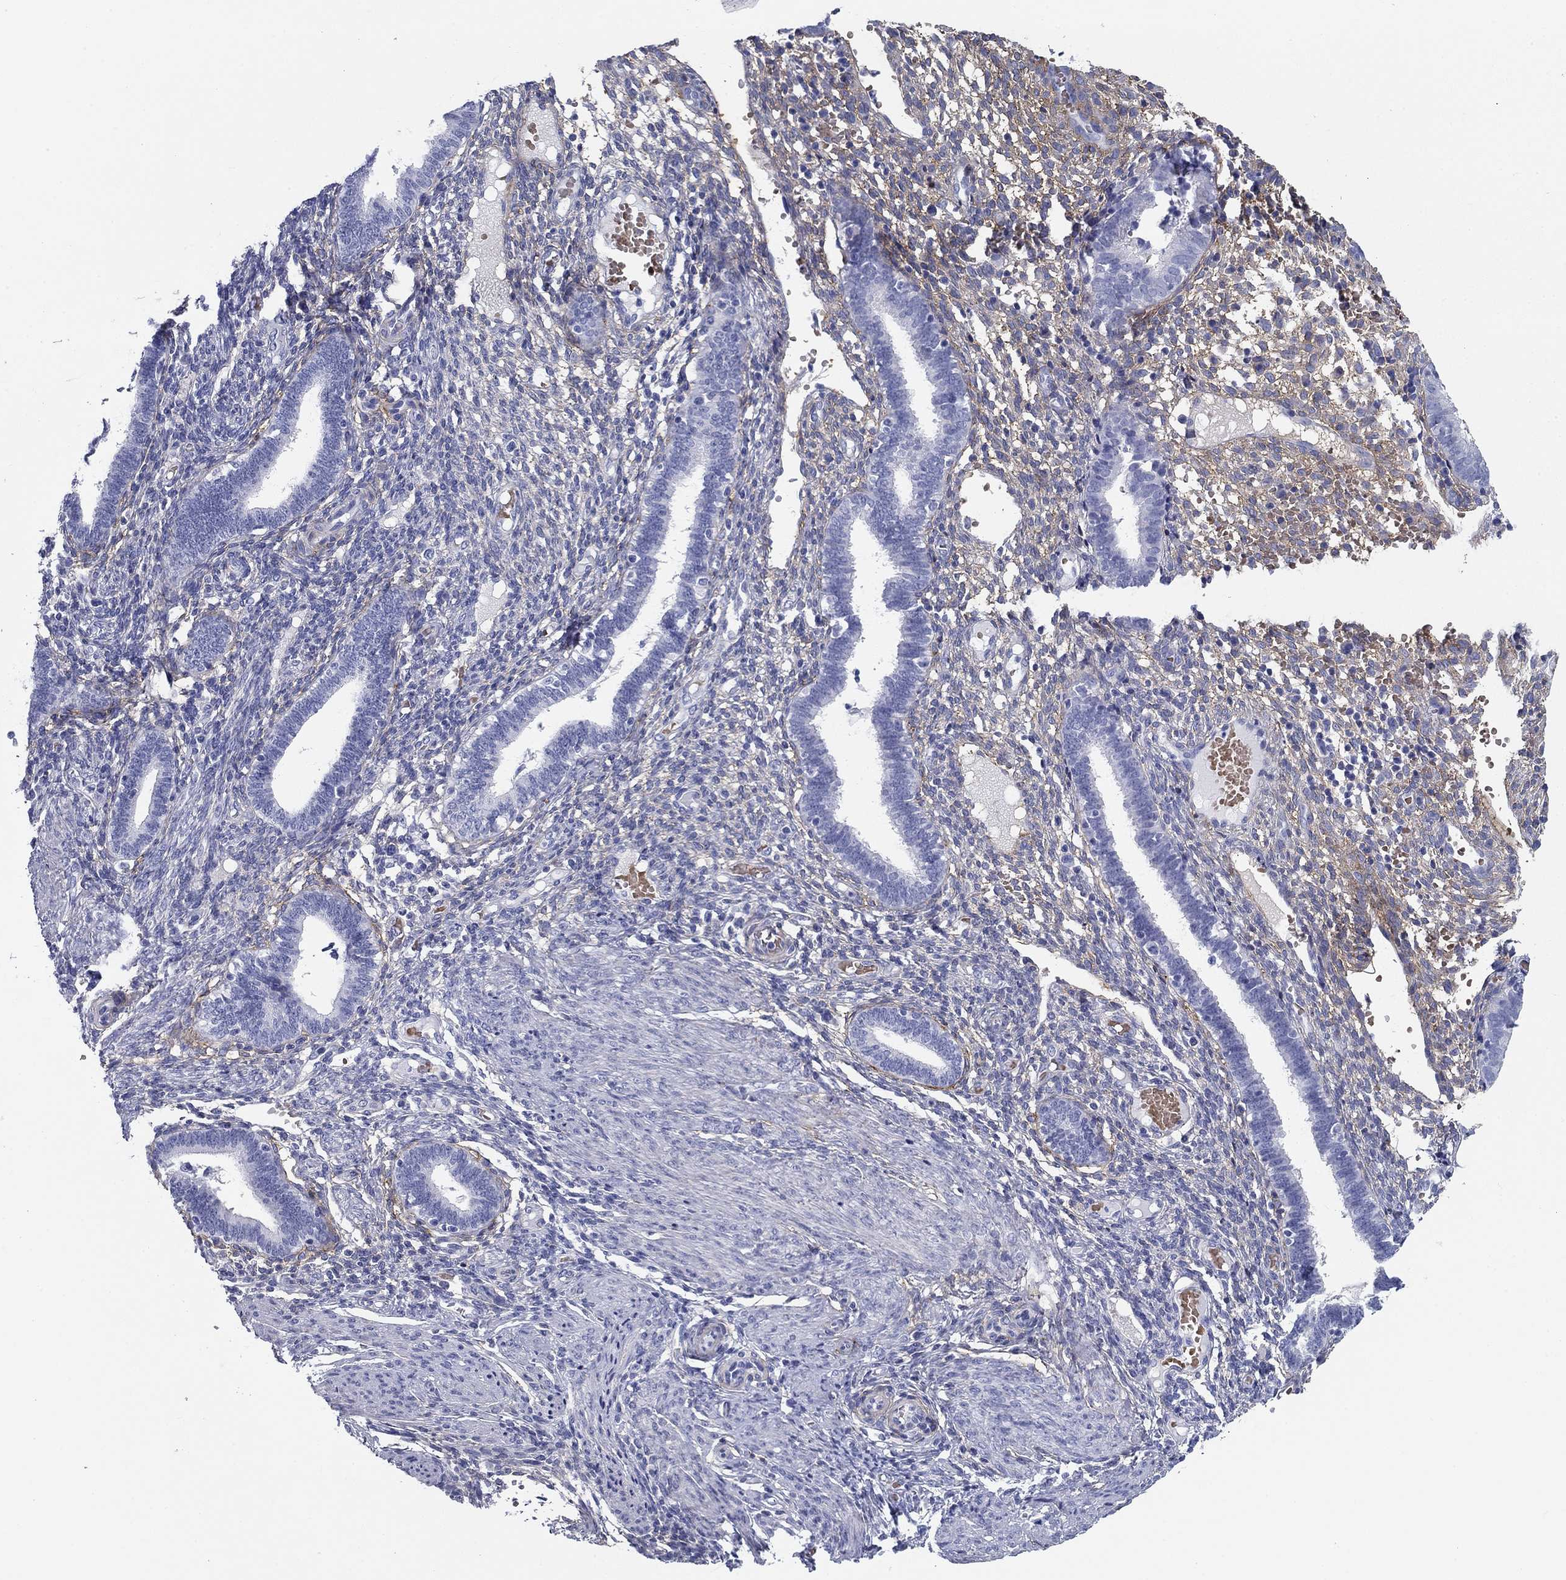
{"staining": {"intensity": "weak", "quantity": "25%-75%", "location": "cytoplasmic/membranous"}, "tissue": "endometrium", "cell_type": "Cells in endometrial stroma", "image_type": "normal", "snomed": [{"axis": "morphology", "description": "Normal tissue, NOS"}, {"axis": "topography", "description": "Endometrium"}], "caption": "An immunohistochemistry histopathology image of unremarkable tissue is shown. Protein staining in brown shows weak cytoplasmic/membranous positivity in endometrium within cells in endometrial stroma.", "gene": "GPC1", "patient": {"sex": "female", "age": 42}}